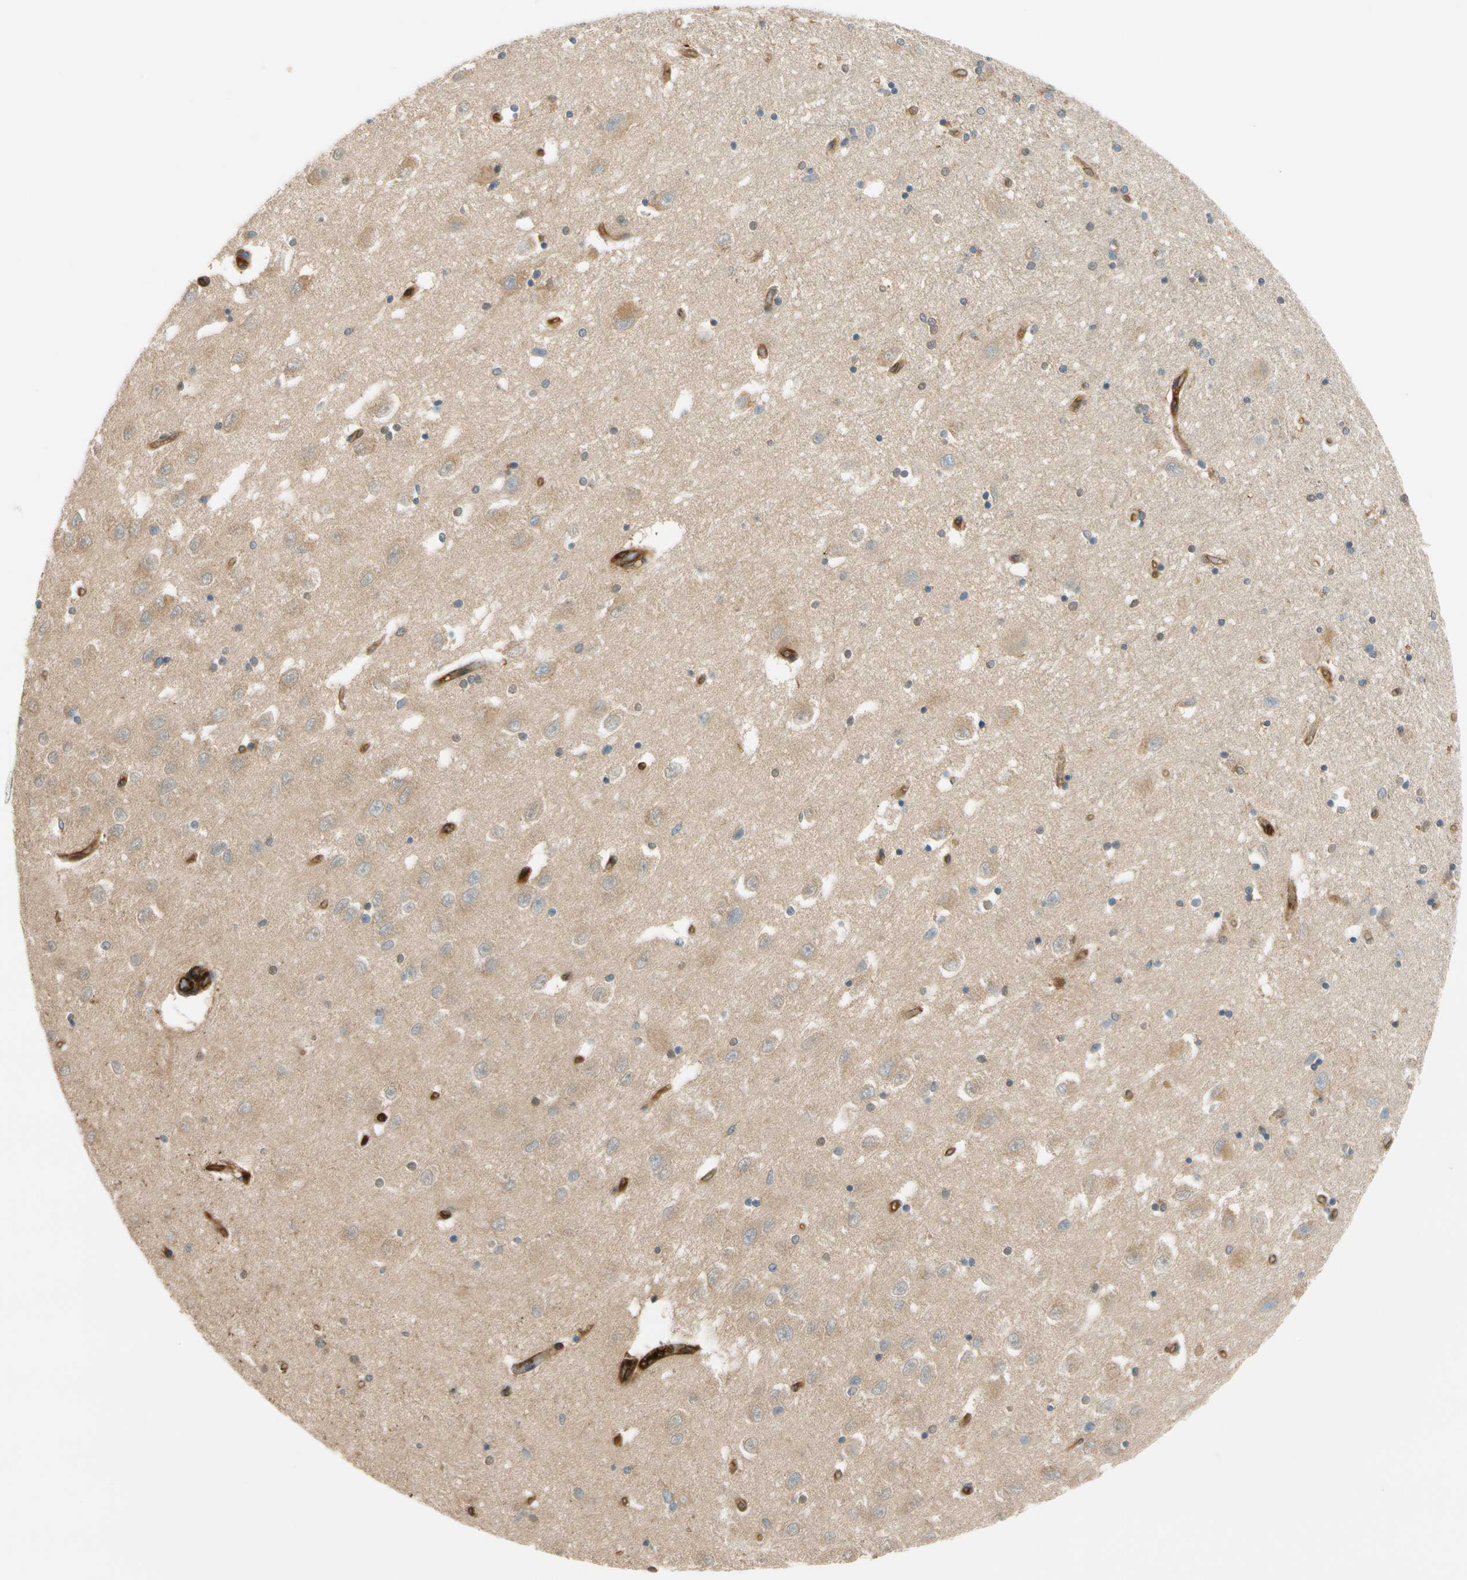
{"staining": {"intensity": "moderate", "quantity": "<25%", "location": "cytoplasmic/membranous"}, "tissue": "hippocampus", "cell_type": "Glial cells", "image_type": "normal", "snomed": [{"axis": "morphology", "description": "Normal tissue, NOS"}, {"axis": "topography", "description": "Hippocampus"}], "caption": "About <25% of glial cells in normal human hippocampus exhibit moderate cytoplasmic/membranous protein positivity as visualized by brown immunohistochemical staining.", "gene": "PARP14", "patient": {"sex": "female", "age": 54}}